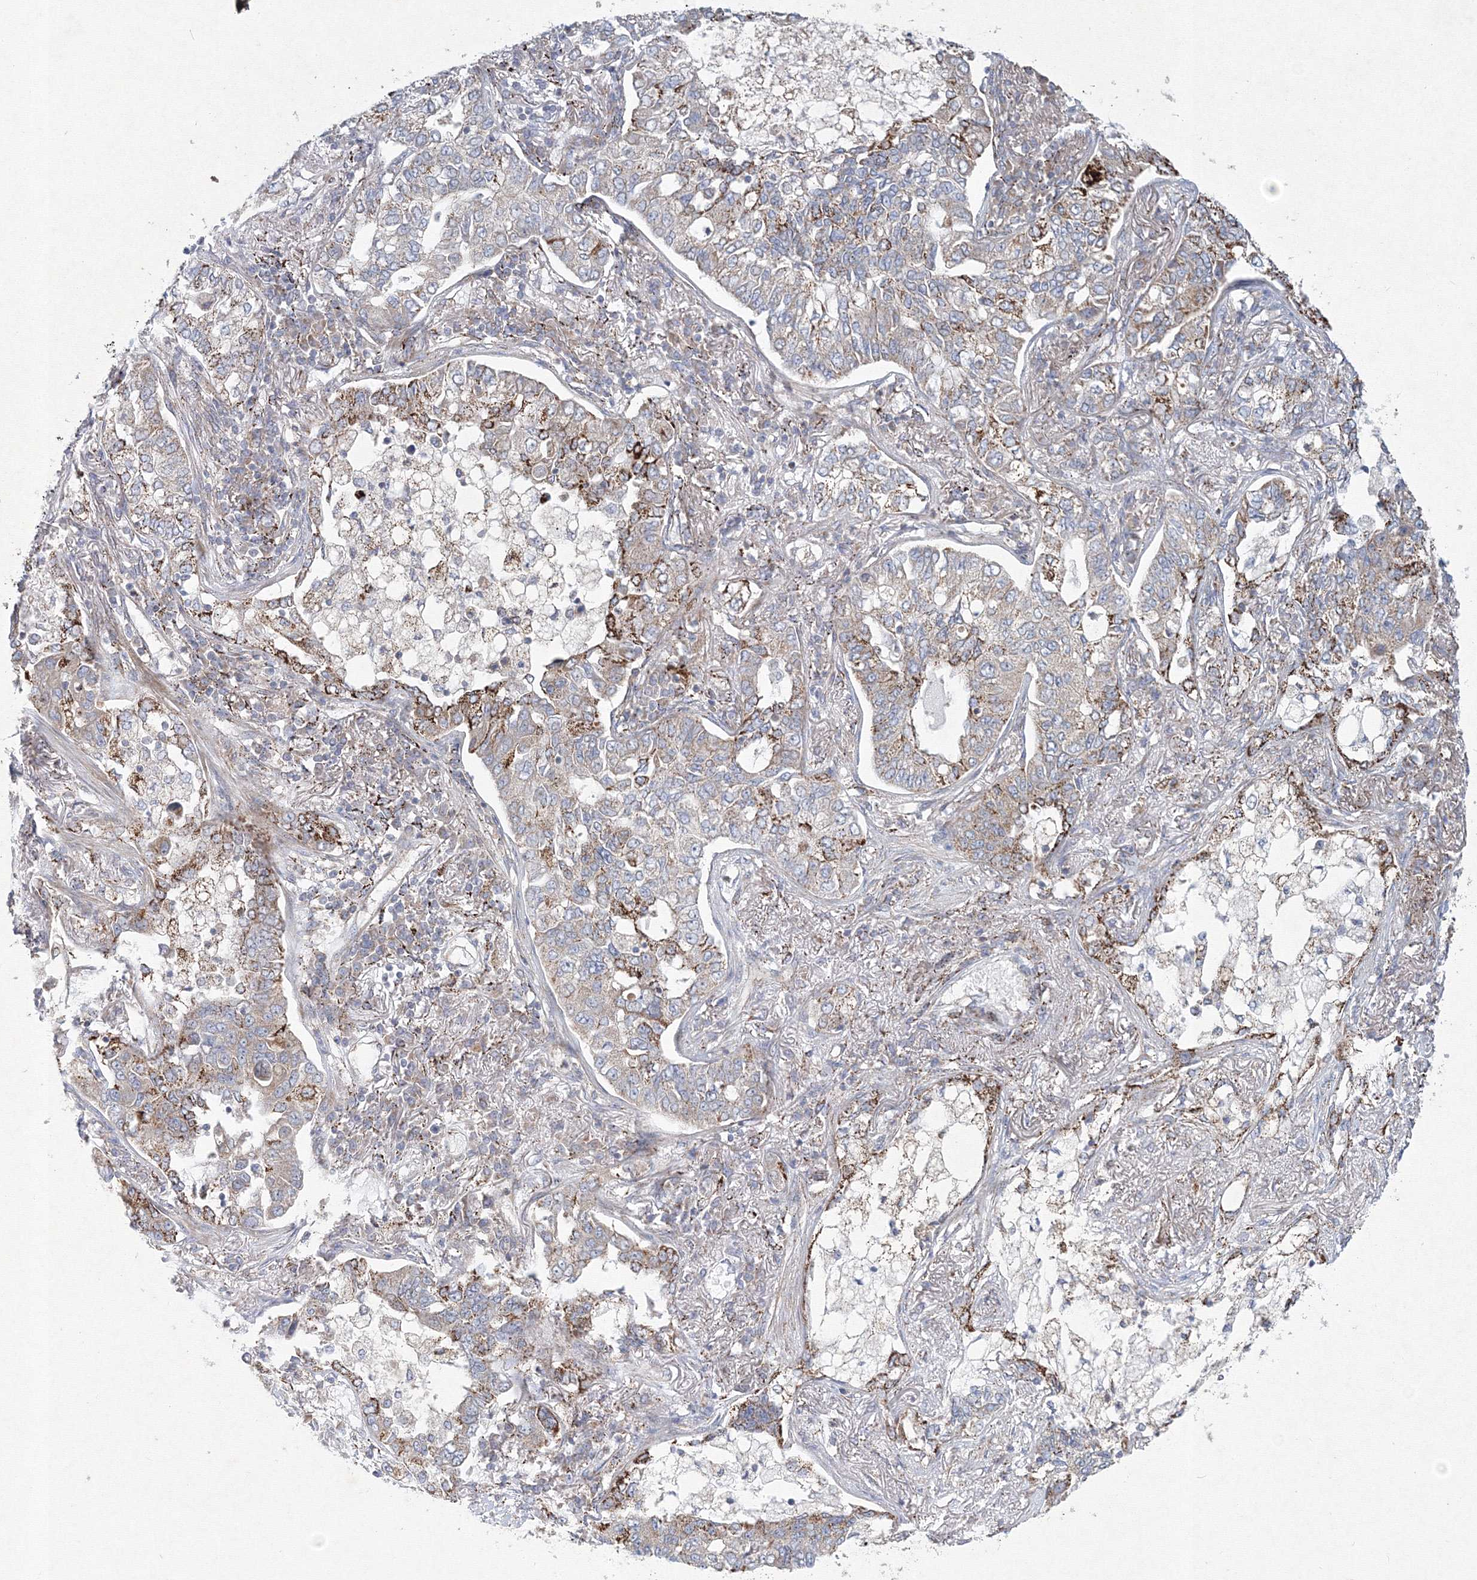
{"staining": {"intensity": "strong", "quantity": "<25%", "location": "cytoplasmic/membranous"}, "tissue": "lung cancer", "cell_type": "Tumor cells", "image_type": "cancer", "snomed": [{"axis": "morphology", "description": "Adenocarcinoma, NOS"}, {"axis": "topography", "description": "Lung"}], "caption": "Human lung cancer stained with a brown dye reveals strong cytoplasmic/membranous positive positivity in approximately <25% of tumor cells.", "gene": "WDR49", "patient": {"sex": "male", "age": 49}}